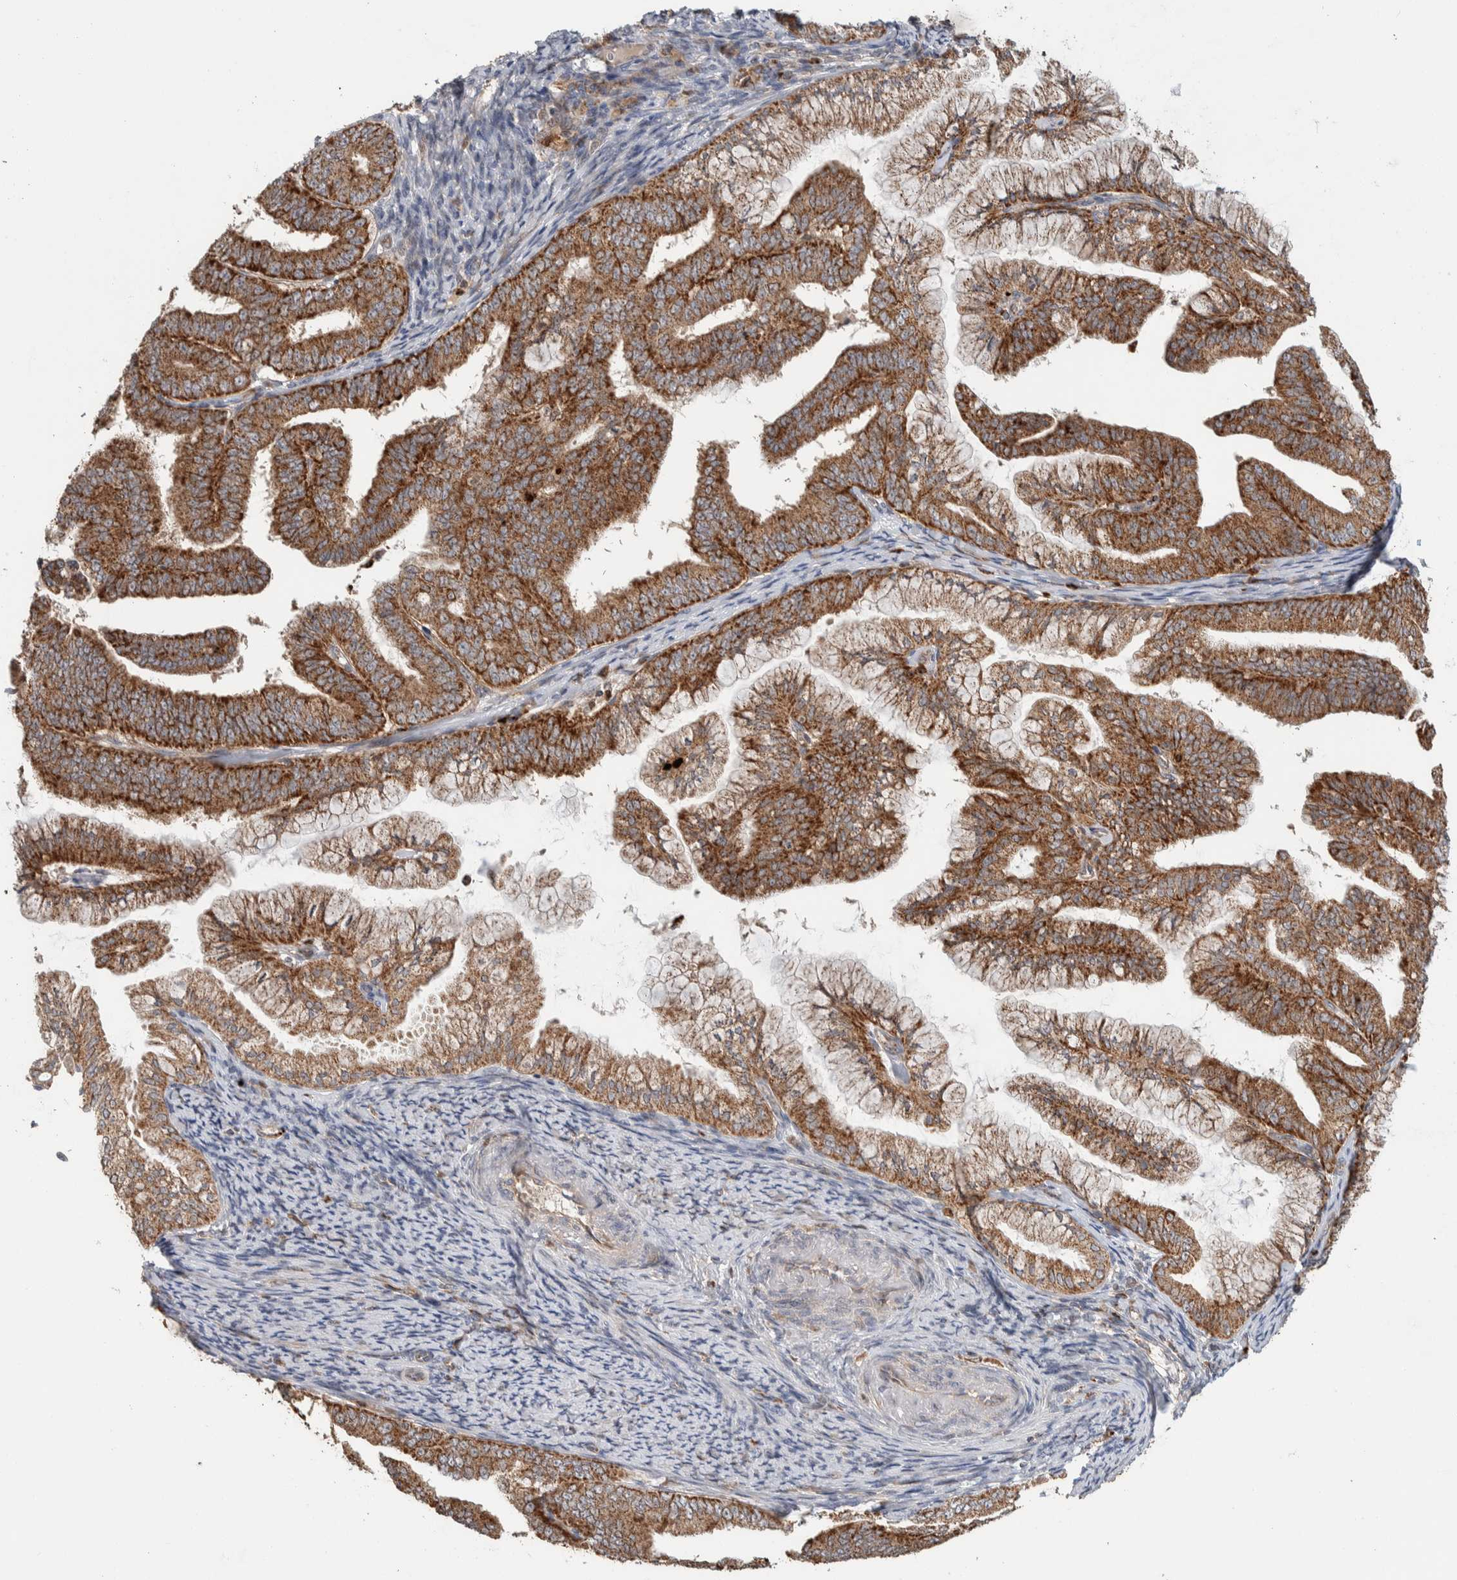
{"staining": {"intensity": "strong", "quantity": ">75%", "location": "cytoplasmic/membranous"}, "tissue": "endometrial cancer", "cell_type": "Tumor cells", "image_type": "cancer", "snomed": [{"axis": "morphology", "description": "Adenocarcinoma, NOS"}, {"axis": "topography", "description": "Endometrium"}], "caption": "A high amount of strong cytoplasmic/membranous expression is identified in about >75% of tumor cells in endometrial cancer (adenocarcinoma) tissue.", "gene": "VPS53", "patient": {"sex": "female", "age": 63}}